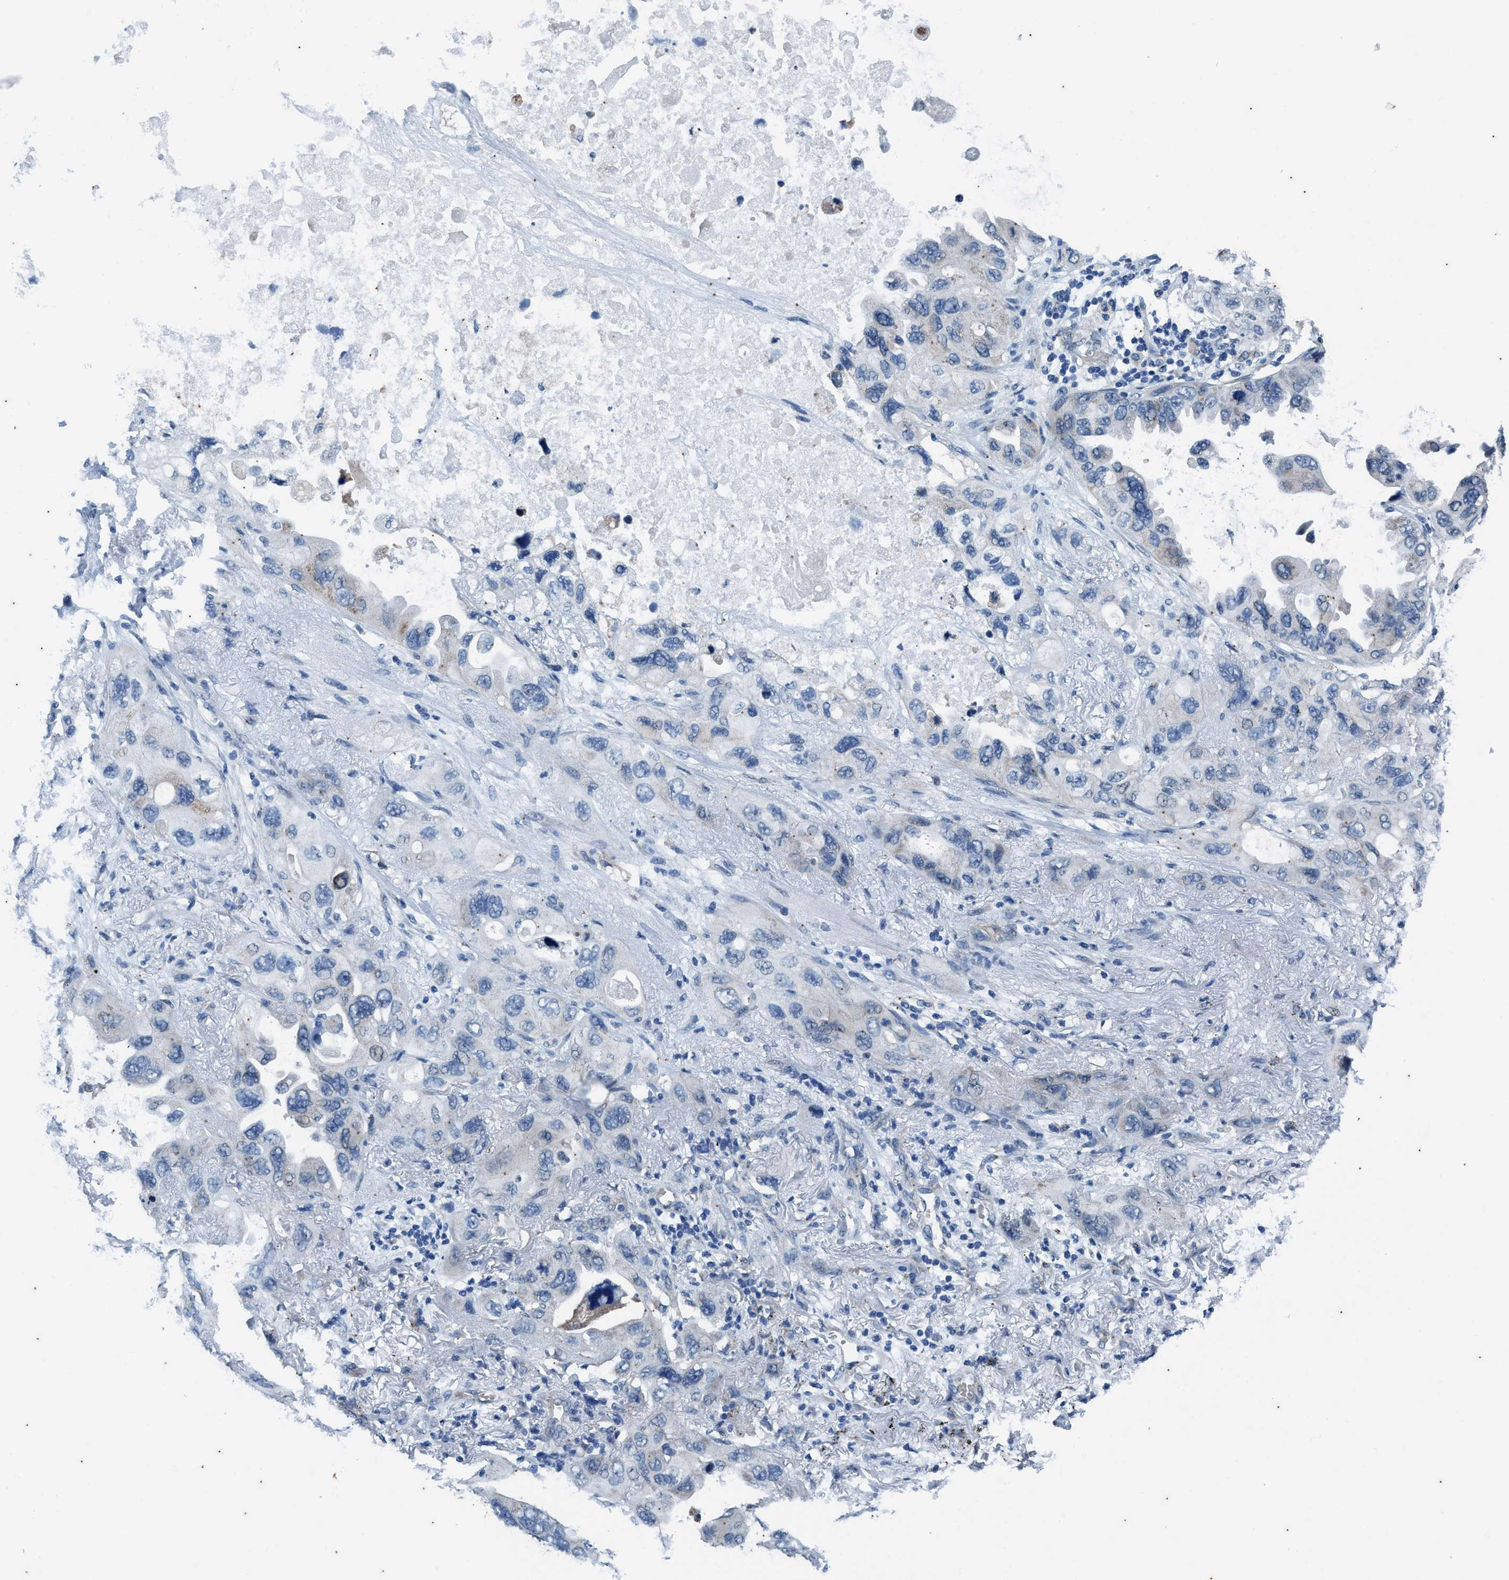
{"staining": {"intensity": "negative", "quantity": "none", "location": "none"}, "tissue": "lung cancer", "cell_type": "Tumor cells", "image_type": "cancer", "snomed": [{"axis": "morphology", "description": "Squamous cell carcinoma, NOS"}, {"axis": "topography", "description": "Lung"}], "caption": "This is an immunohistochemistry (IHC) image of human lung cancer (squamous cell carcinoma). There is no positivity in tumor cells.", "gene": "KIF24", "patient": {"sex": "female", "age": 73}}